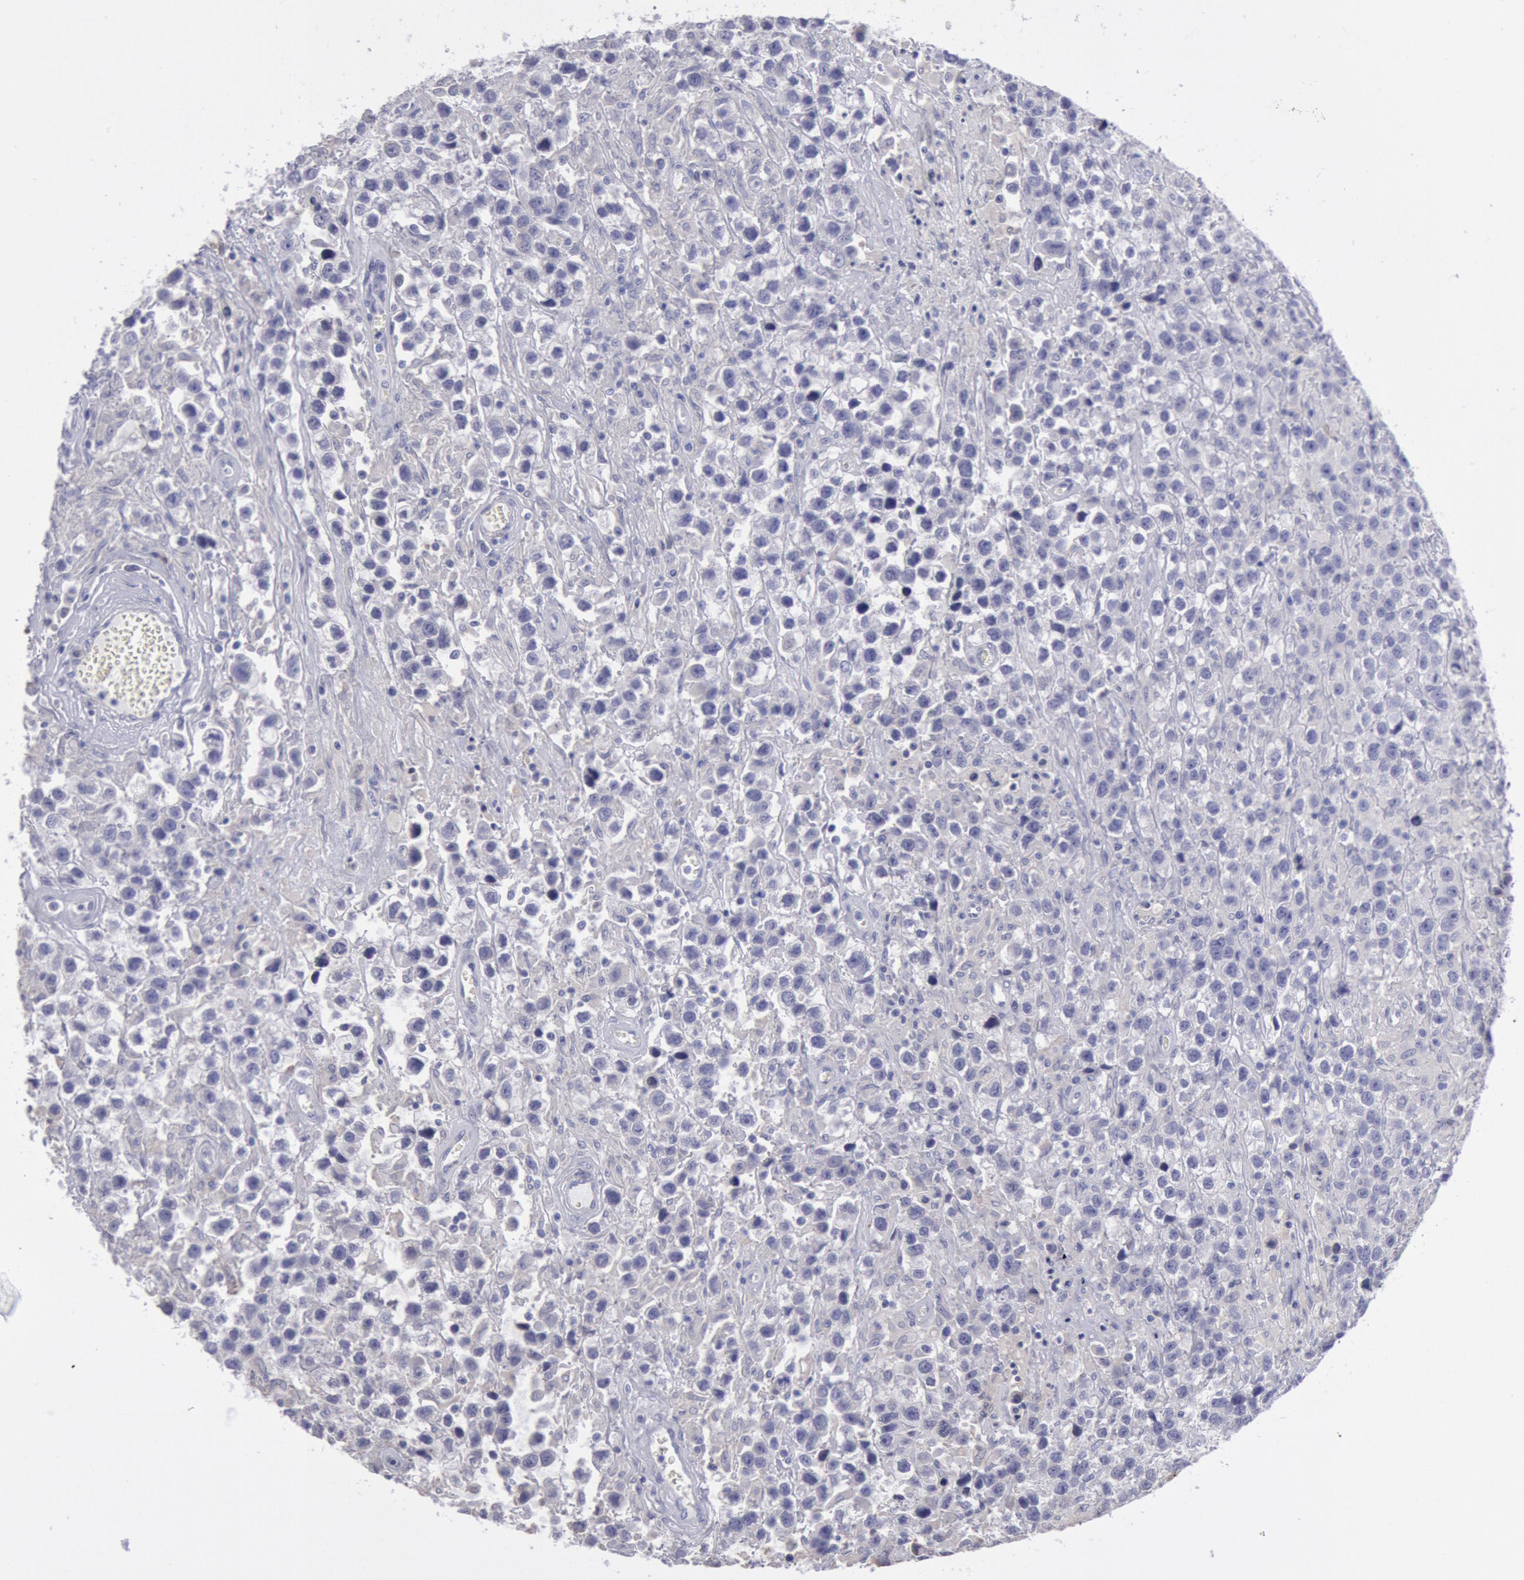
{"staining": {"intensity": "negative", "quantity": "none", "location": "none"}, "tissue": "testis cancer", "cell_type": "Tumor cells", "image_type": "cancer", "snomed": [{"axis": "morphology", "description": "Seminoma, NOS"}, {"axis": "topography", "description": "Testis"}], "caption": "Image shows no protein staining in tumor cells of testis cancer tissue.", "gene": "MYH7", "patient": {"sex": "male", "age": 43}}